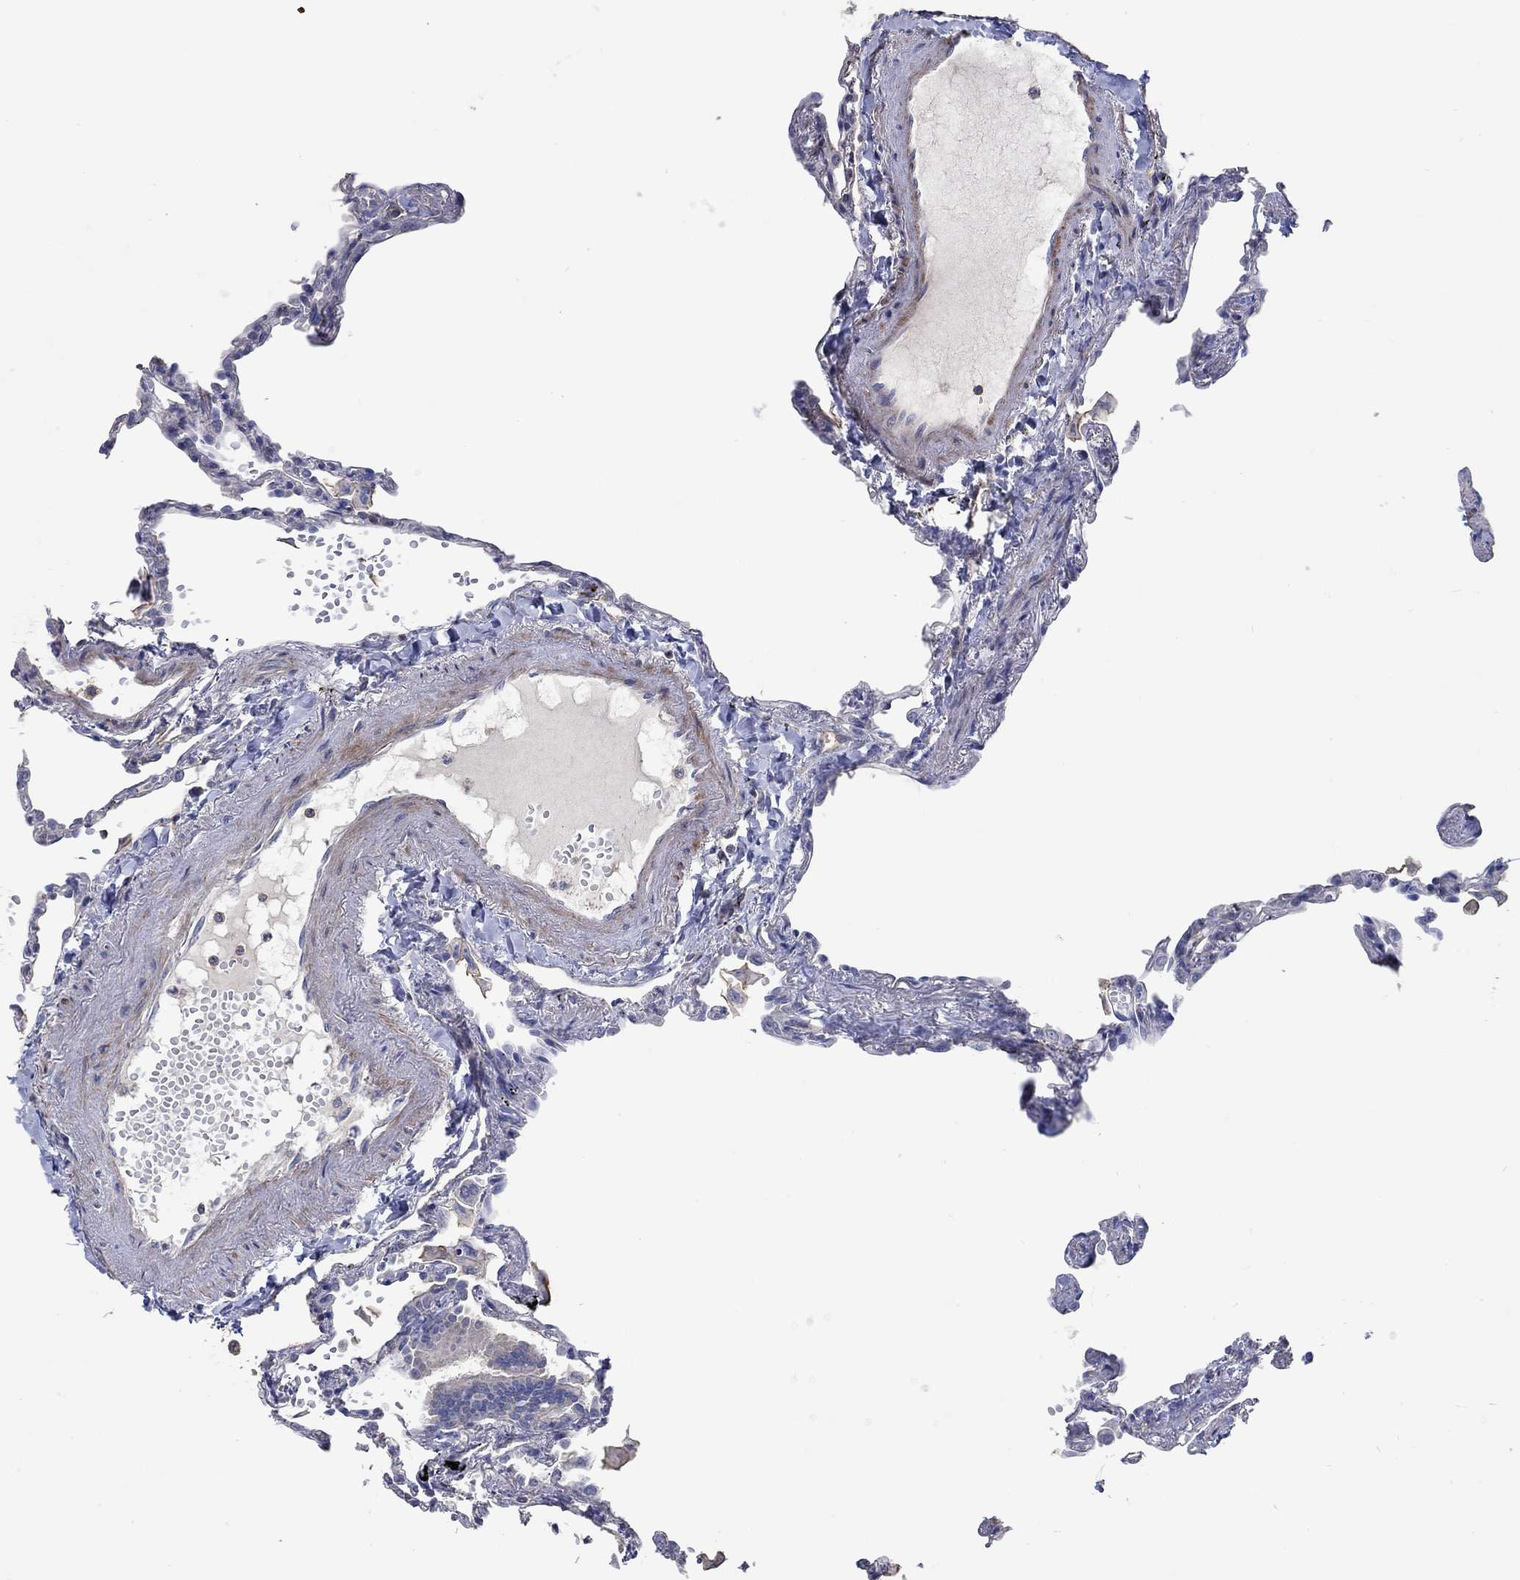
{"staining": {"intensity": "negative", "quantity": "none", "location": "none"}, "tissue": "lung", "cell_type": "Alveolar cells", "image_type": "normal", "snomed": [{"axis": "morphology", "description": "Normal tissue, NOS"}, {"axis": "topography", "description": "Lung"}], "caption": "Immunohistochemistry (IHC) image of unremarkable lung stained for a protein (brown), which exhibits no staining in alveolar cells. Nuclei are stained in blue.", "gene": "TNFAIP8L3", "patient": {"sex": "male", "age": 78}}